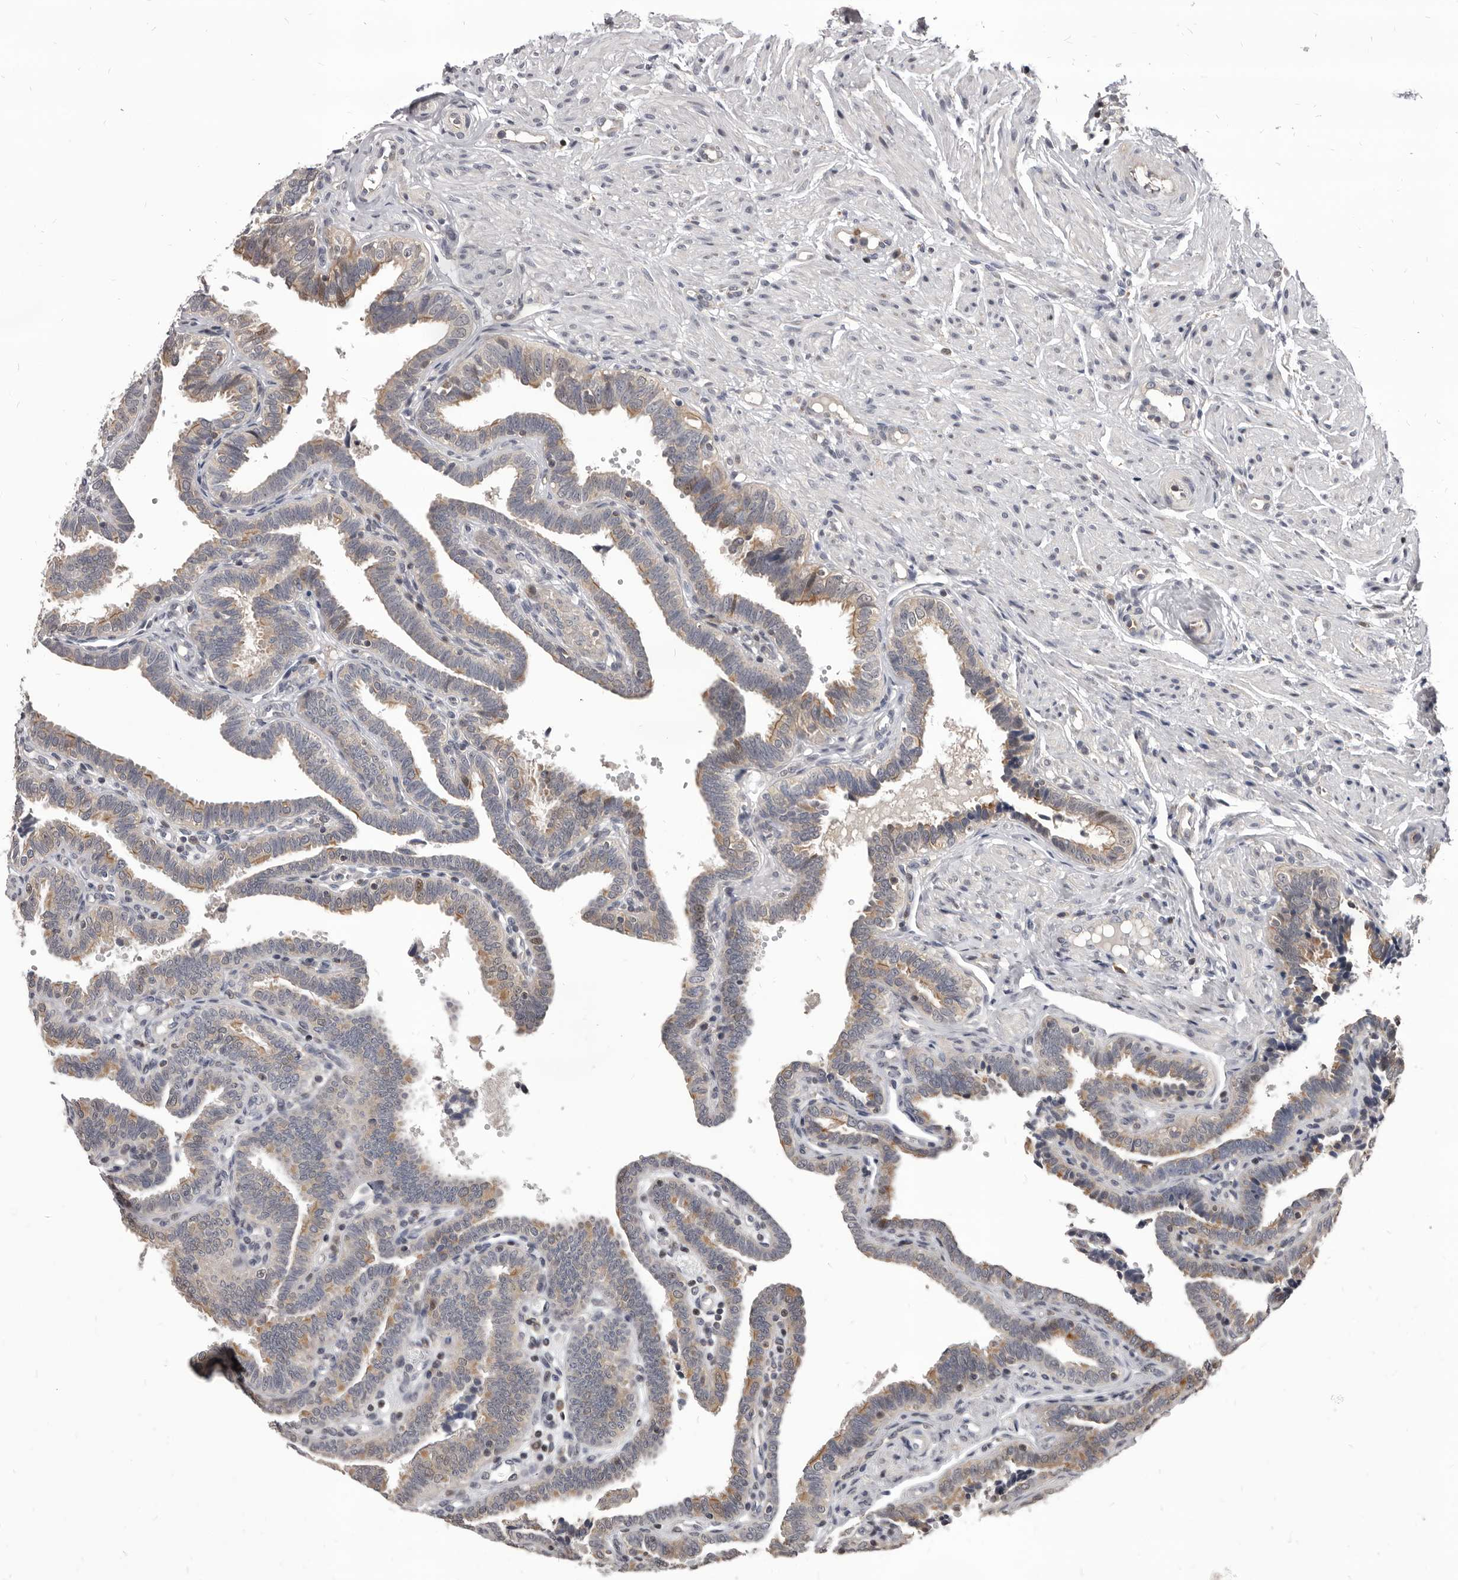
{"staining": {"intensity": "moderate", "quantity": "25%-75%", "location": "cytoplasmic/membranous"}, "tissue": "fallopian tube", "cell_type": "Glandular cells", "image_type": "normal", "snomed": [{"axis": "morphology", "description": "Normal tissue, NOS"}, {"axis": "topography", "description": "Fallopian tube"}], "caption": "Immunohistochemical staining of unremarkable human fallopian tube displays moderate cytoplasmic/membranous protein expression in about 25%-75% of glandular cells.", "gene": "MAP3K14", "patient": {"sex": "female", "age": 39}}